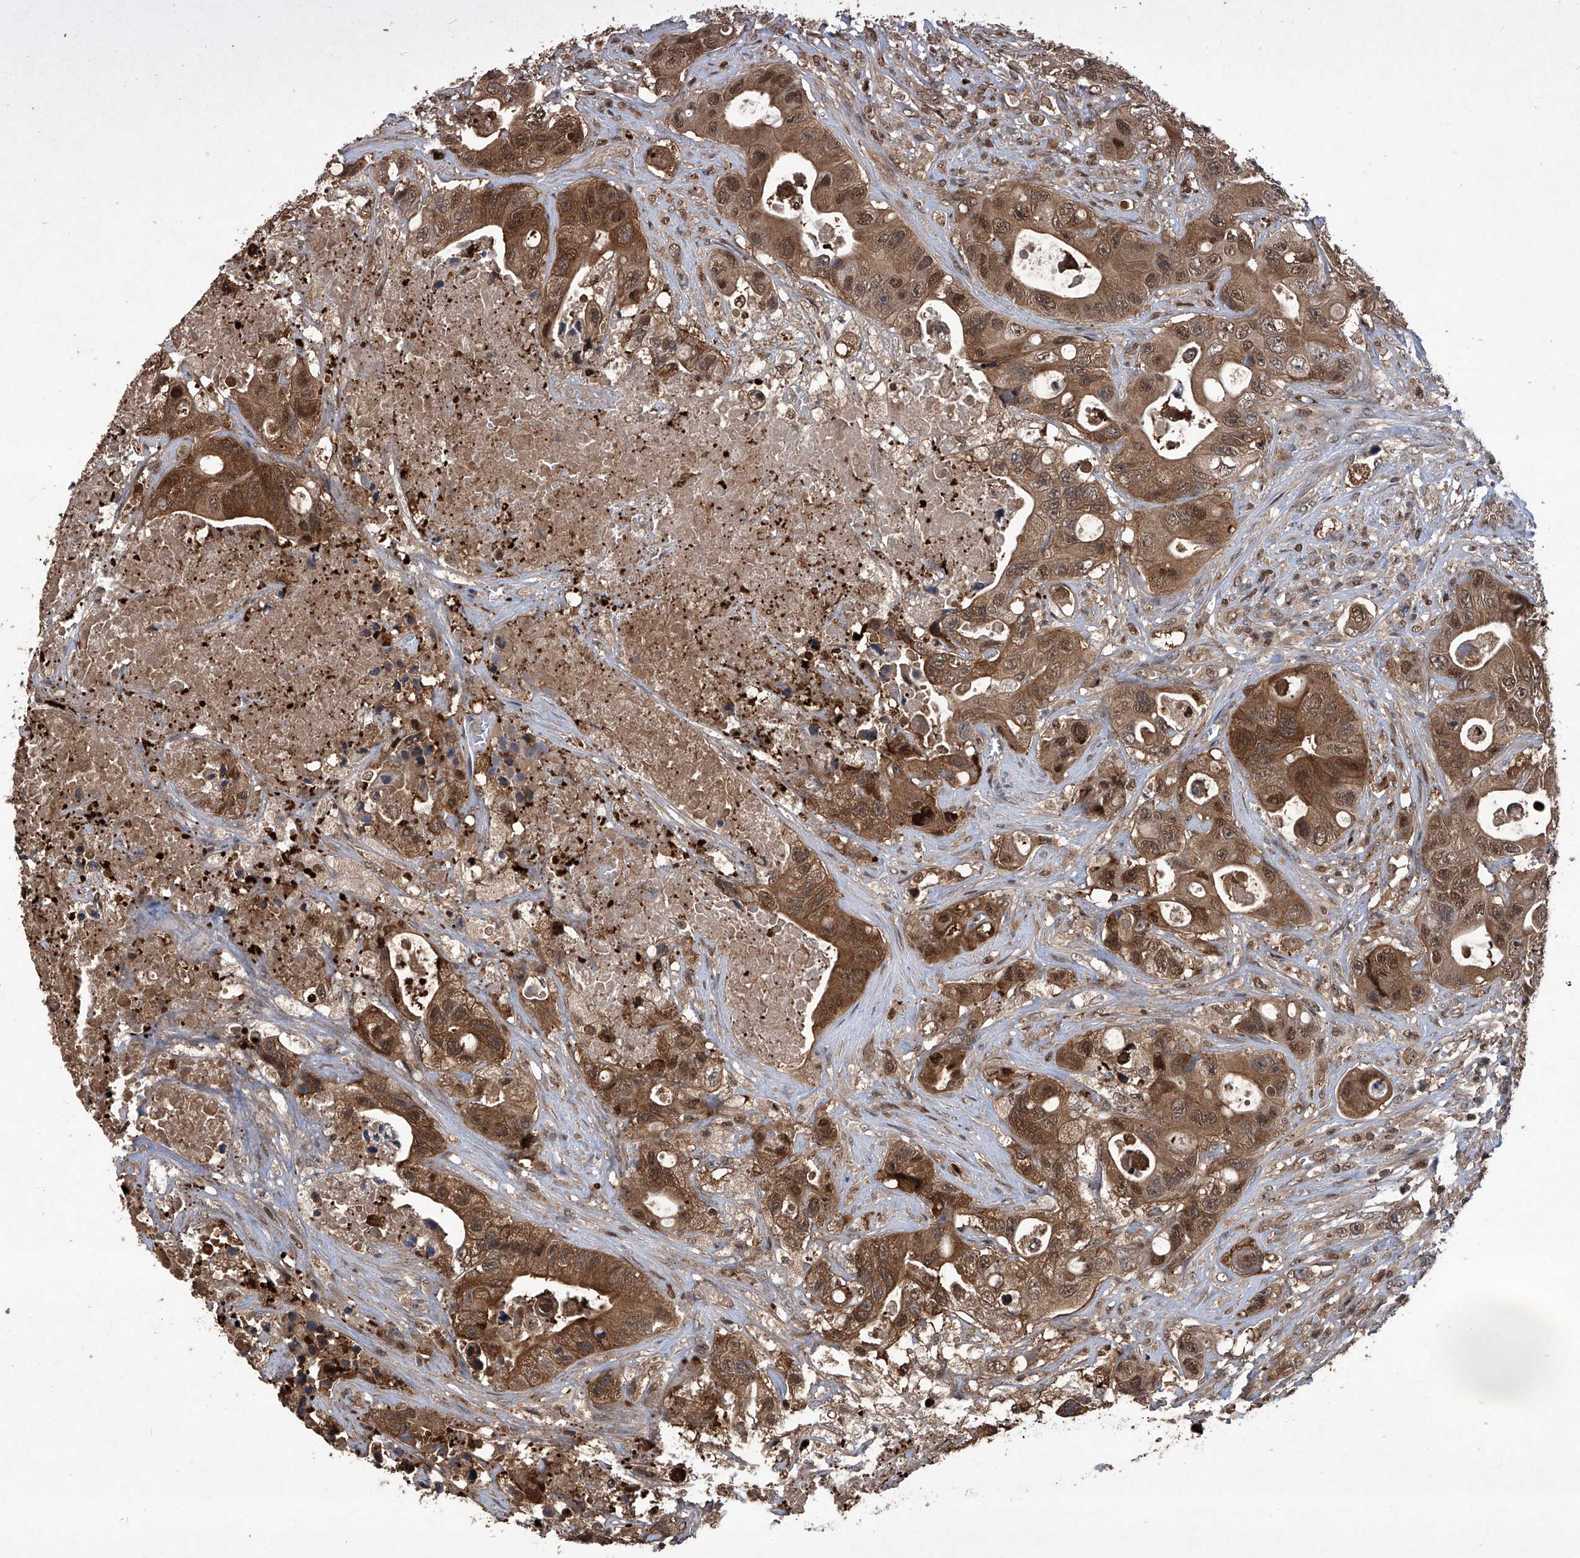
{"staining": {"intensity": "moderate", "quantity": ">75%", "location": "cytoplasmic/membranous,nuclear"}, "tissue": "colorectal cancer", "cell_type": "Tumor cells", "image_type": "cancer", "snomed": [{"axis": "morphology", "description": "Adenocarcinoma, NOS"}, {"axis": "topography", "description": "Colon"}], "caption": "A brown stain highlights moderate cytoplasmic/membranous and nuclear staining of a protein in human colorectal cancer tumor cells.", "gene": "PSMB1", "patient": {"sex": "female", "age": 46}}